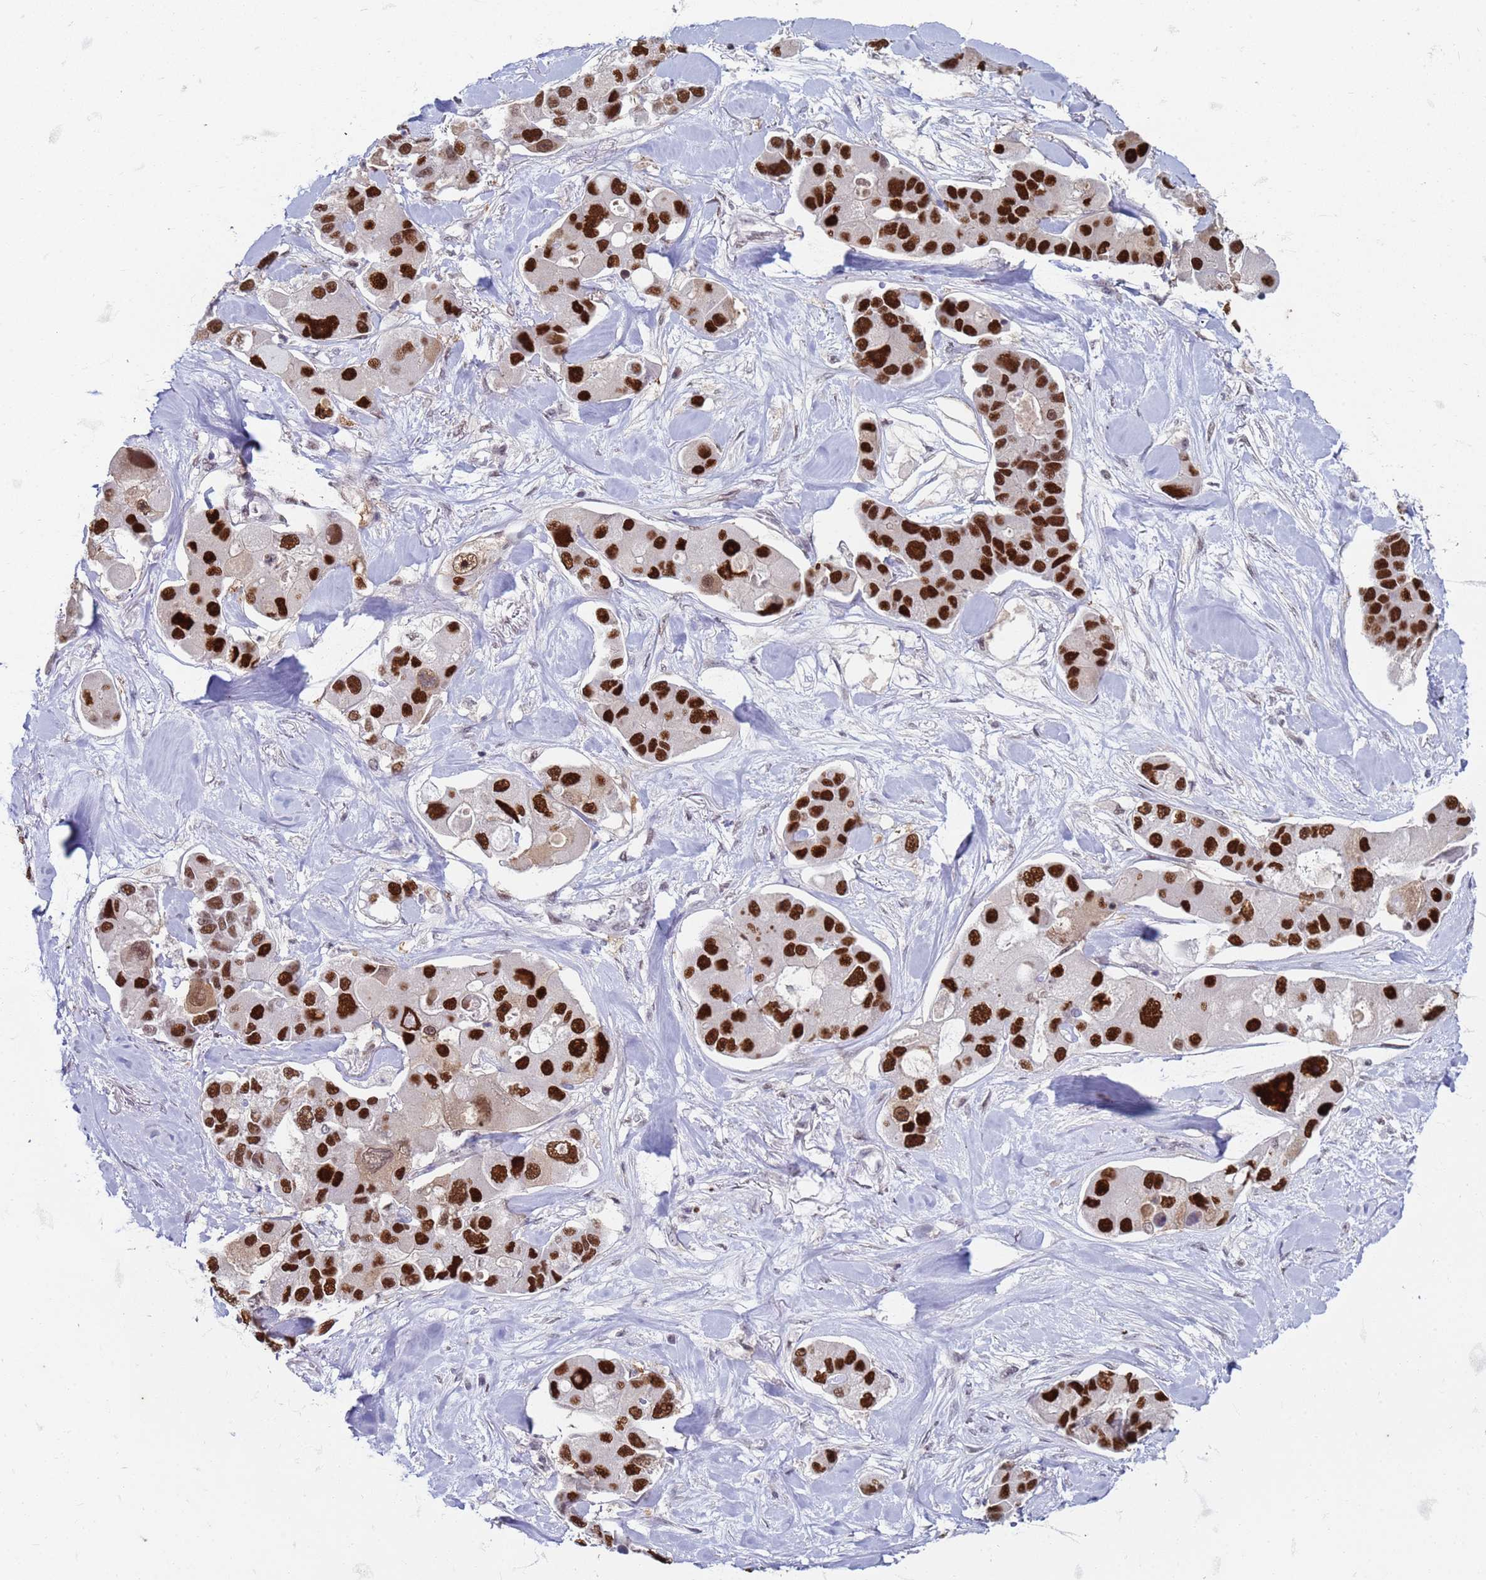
{"staining": {"intensity": "strong", "quantity": ">75%", "location": "nuclear"}, "tissue": "lung cancer", "cell_type": "Tumor cells", "image_type": "cancer", "snomed": [{"axis": "morphology", "description": "Adenocarcinoma, NOS"}, {"axis": "topography", "description": "Lung"}], "caption": "Human lung adenocarcinoma stained for a protein (brown) exhibits strong nuclear positive expression in about >75% of tumor cells.", "gene": "TRMT6", "patient": {"sex": "female", "age": 54}}